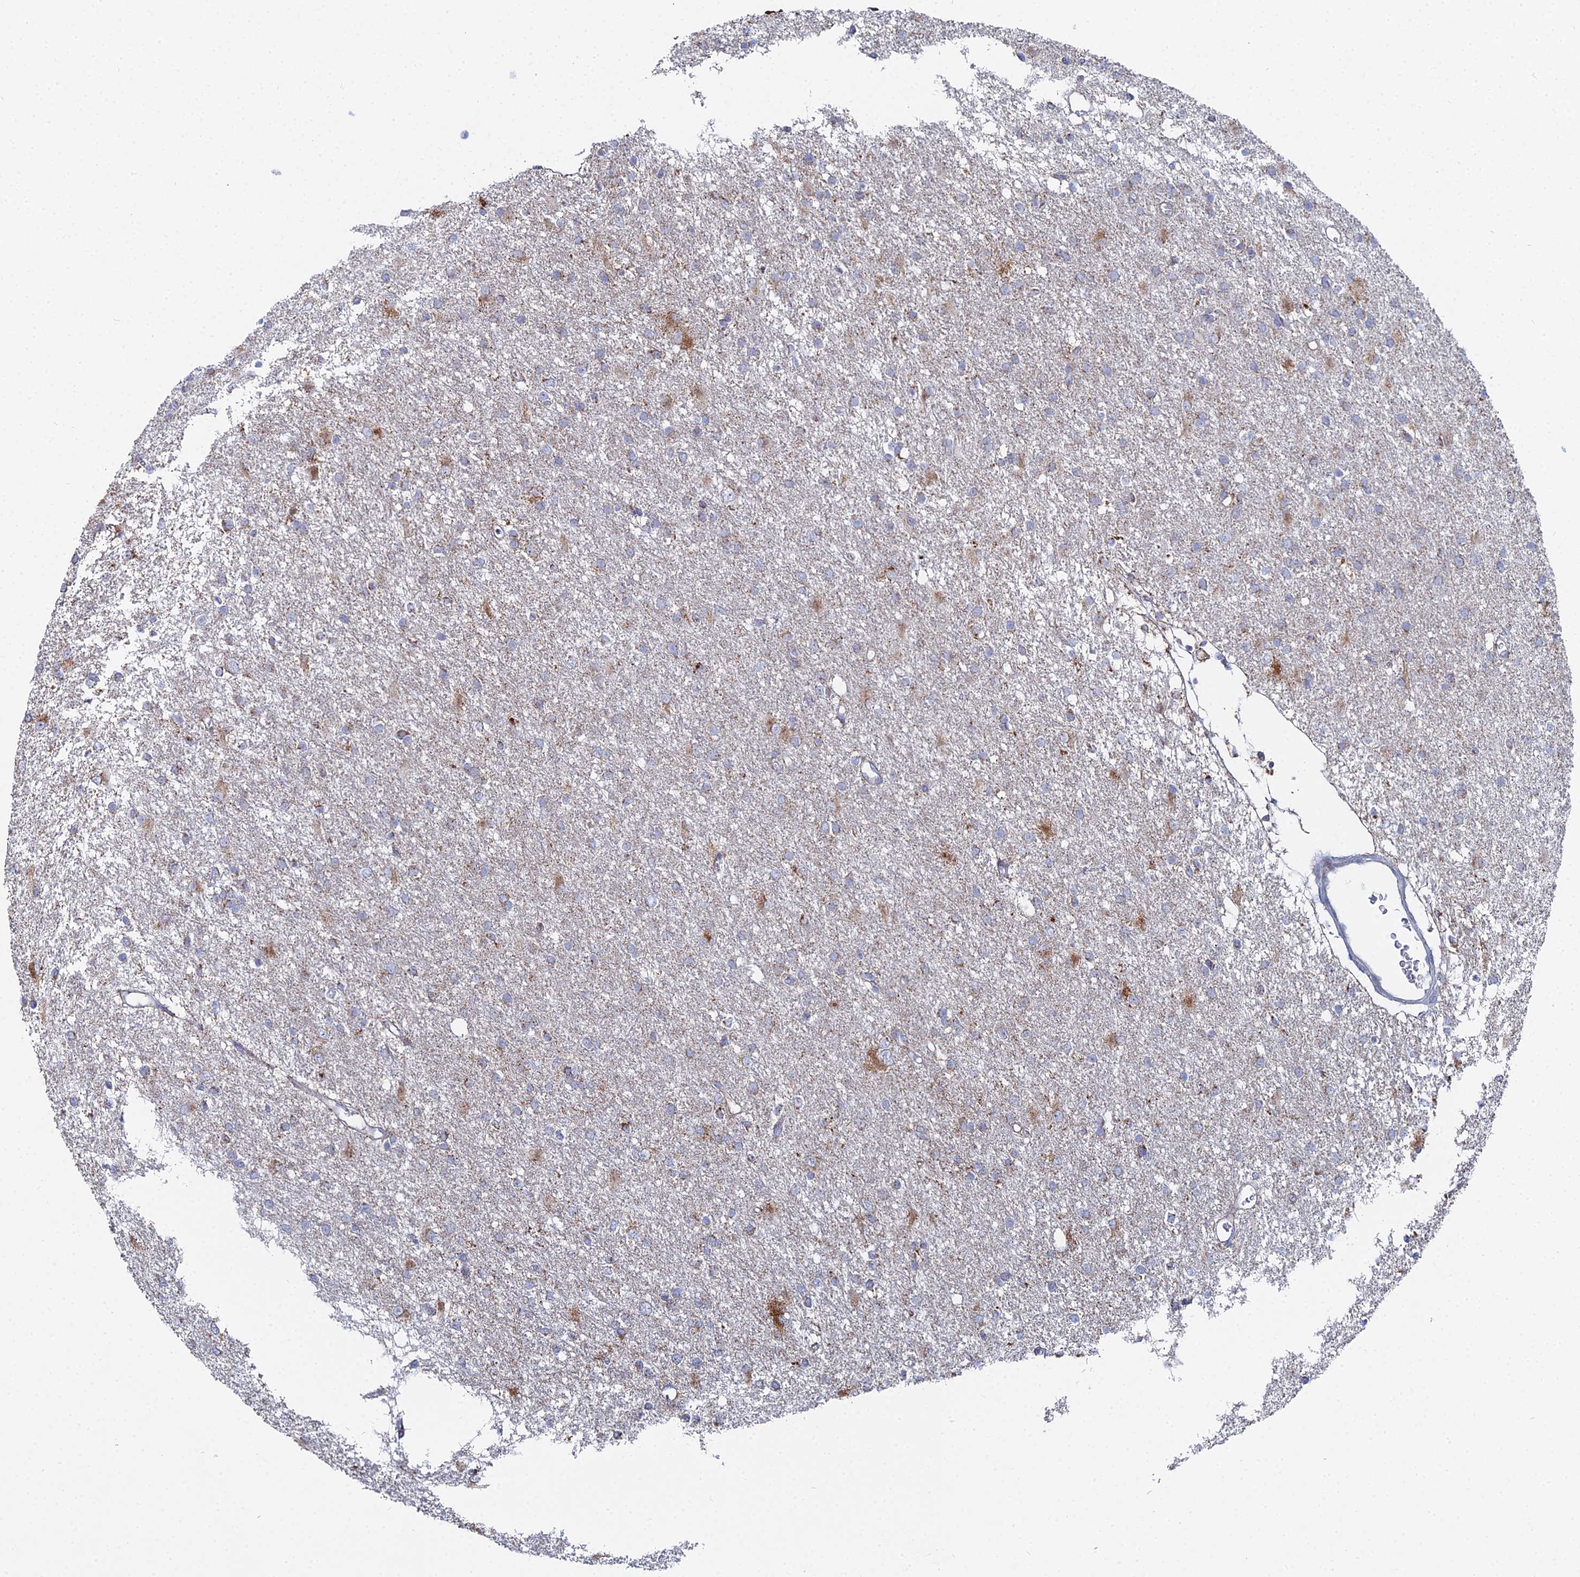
{"staining": {"intensity": "moderate", "quantity": "<25%", "location": "cytoplasmic/membranous"}, "tissue": "glioma", "cell_type": "Tumor cells", "image_type": "cancer", "snomed": [{"axis": "morphology", "description": "Glioma, malignant, High grade"}, {"axis": "topography", "description": "Brain"}], "caption": "Moderate cytoplasmic/membranous protein staining is identified in approximately <25% of tumor cells in malignant glioma (high-grade).", "gene": "MPC1", "patient": {"sex": "female", "age": 50}}